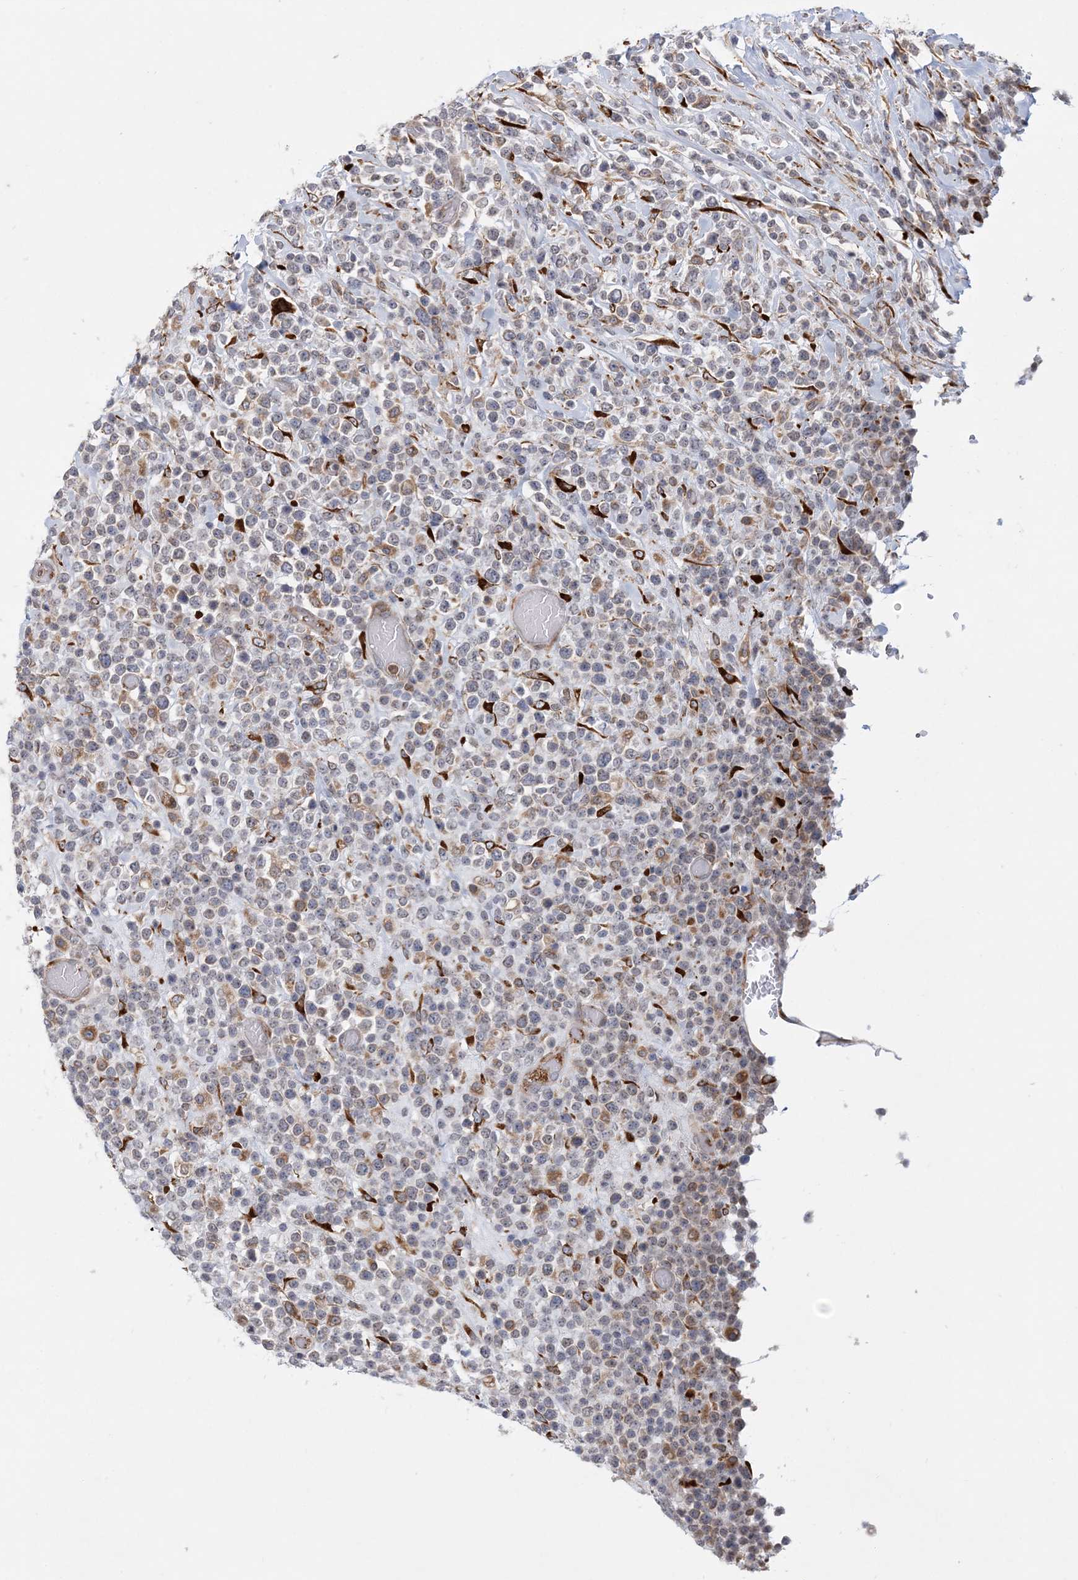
{"staining": {"intensity": "moderate", "quantity": "<25%", "location": "cytoplasmic/membranous"}, "tissue": "lymphoma", "cell_type": "Tumor cells", "image_type": "cancer", "snomed": [{"axis": "morphology", "description": "Malignant lymphoma, non-Hodgkin's type, High grade"}, {"axis": "topography", "description": "Colon"}], "caption": "This photomicrograph shows immunohistochemistry staining of human lymphoma, with low moderate cytoplasmic/membranous staining in approximately <25% of tumor cells.", "gene": "PCYOX1L", "patient": {"sex": "female", "age": 53}}